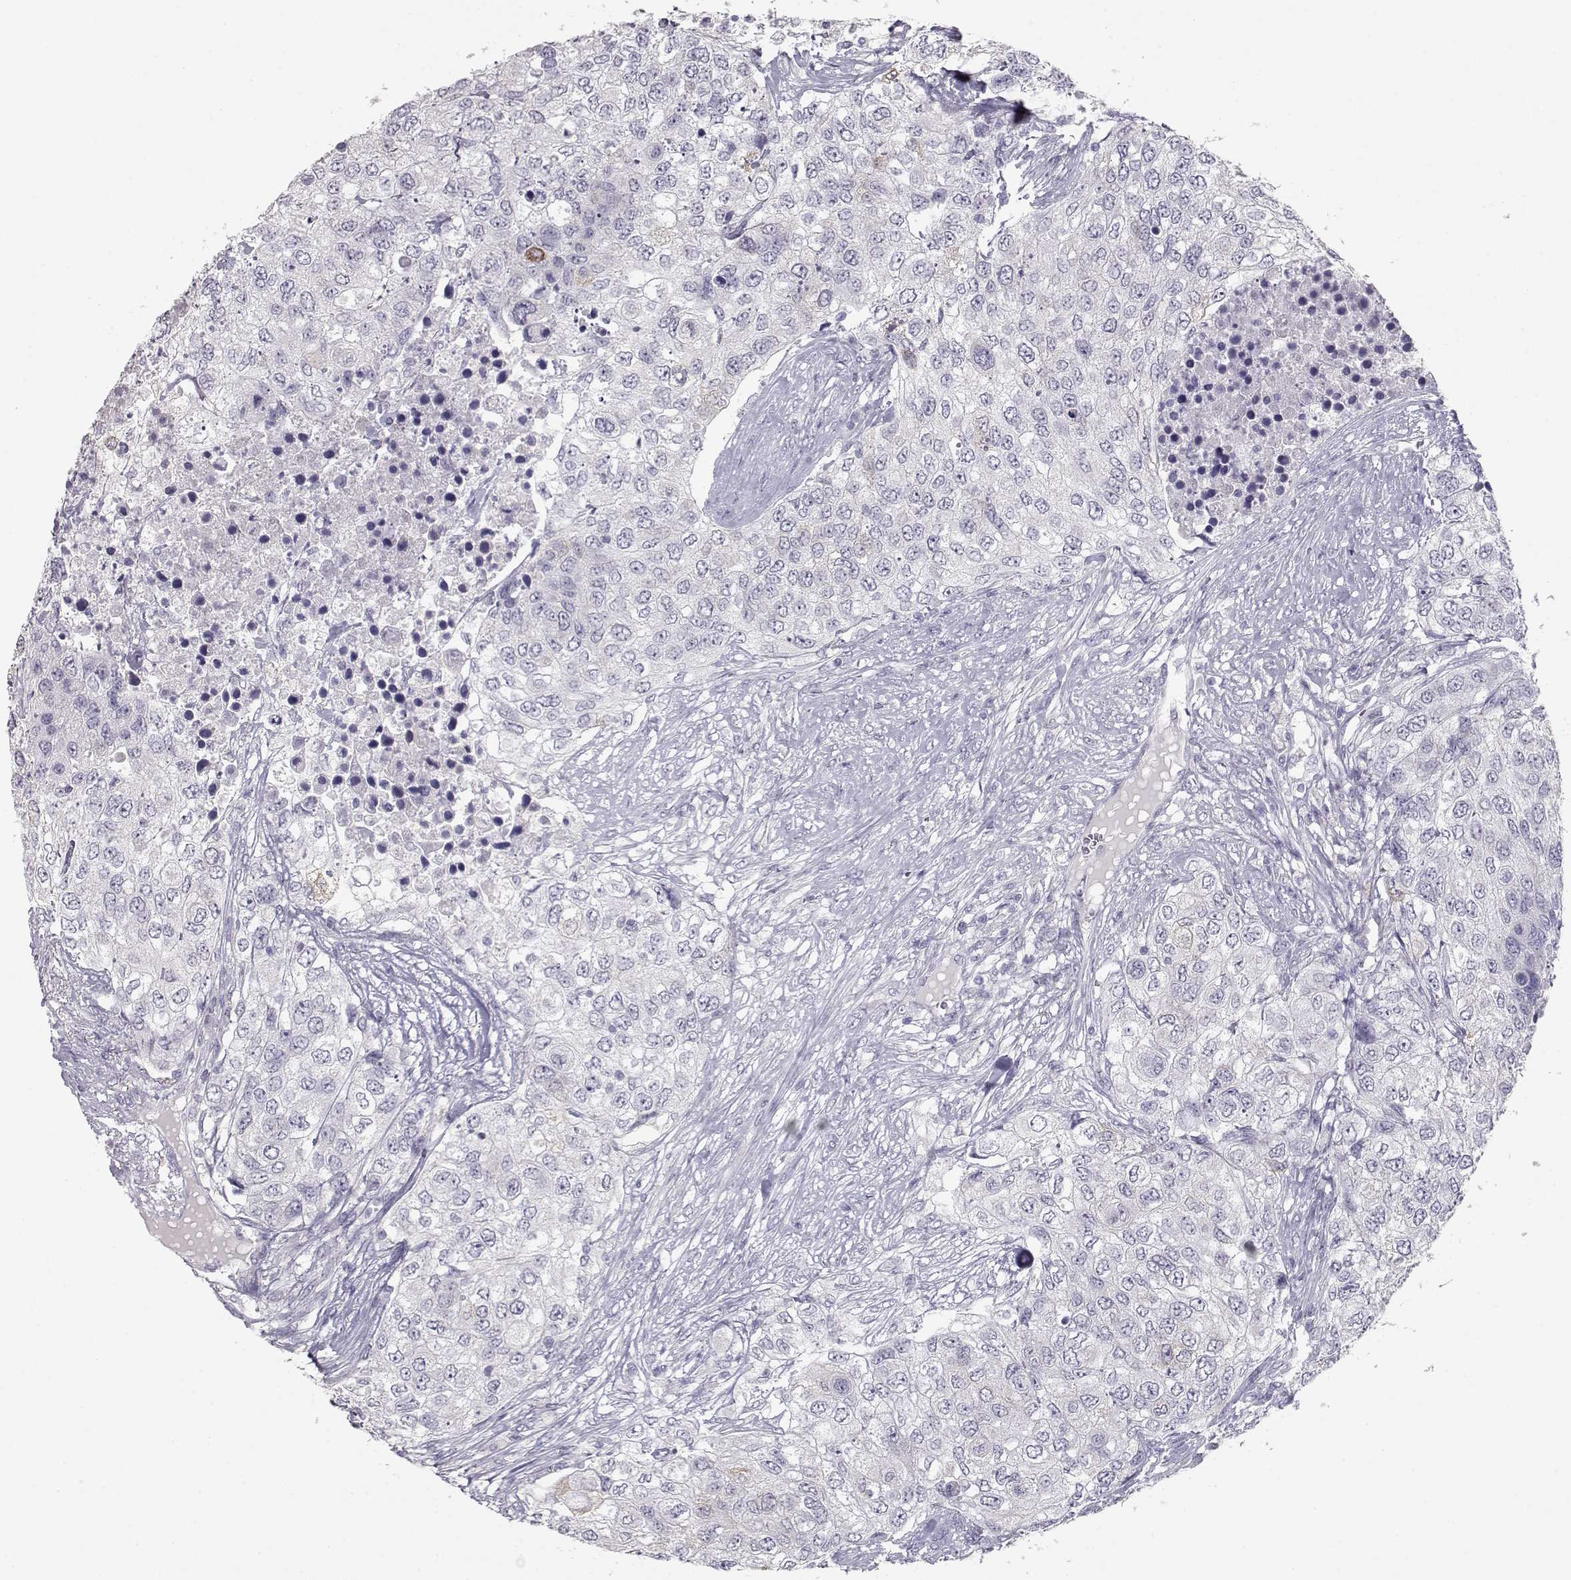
{"staining": {"intensity": "negative", "quantity": "none", "location": "none"}, "tissue": "urothelial cancer", "cell_type": "Tumor cells", "image_type": "cancer", "snomed": [{"axis": "morphology", "description": "Urothelial carcinoma, High grade"}, {"axis": "topography", "description": "Urinary bladder"}], "caption": "Histopathology image shows no significant protein positivity in tumor cells of urothelial cancer. The staining is performed using DAB (3,3'-diaminobenzidine) brown chromogen with nuclei counter-stained in using hematoxylin.", "gene": "LAMB3", "patient": {"sex": "female", "age": 78}}